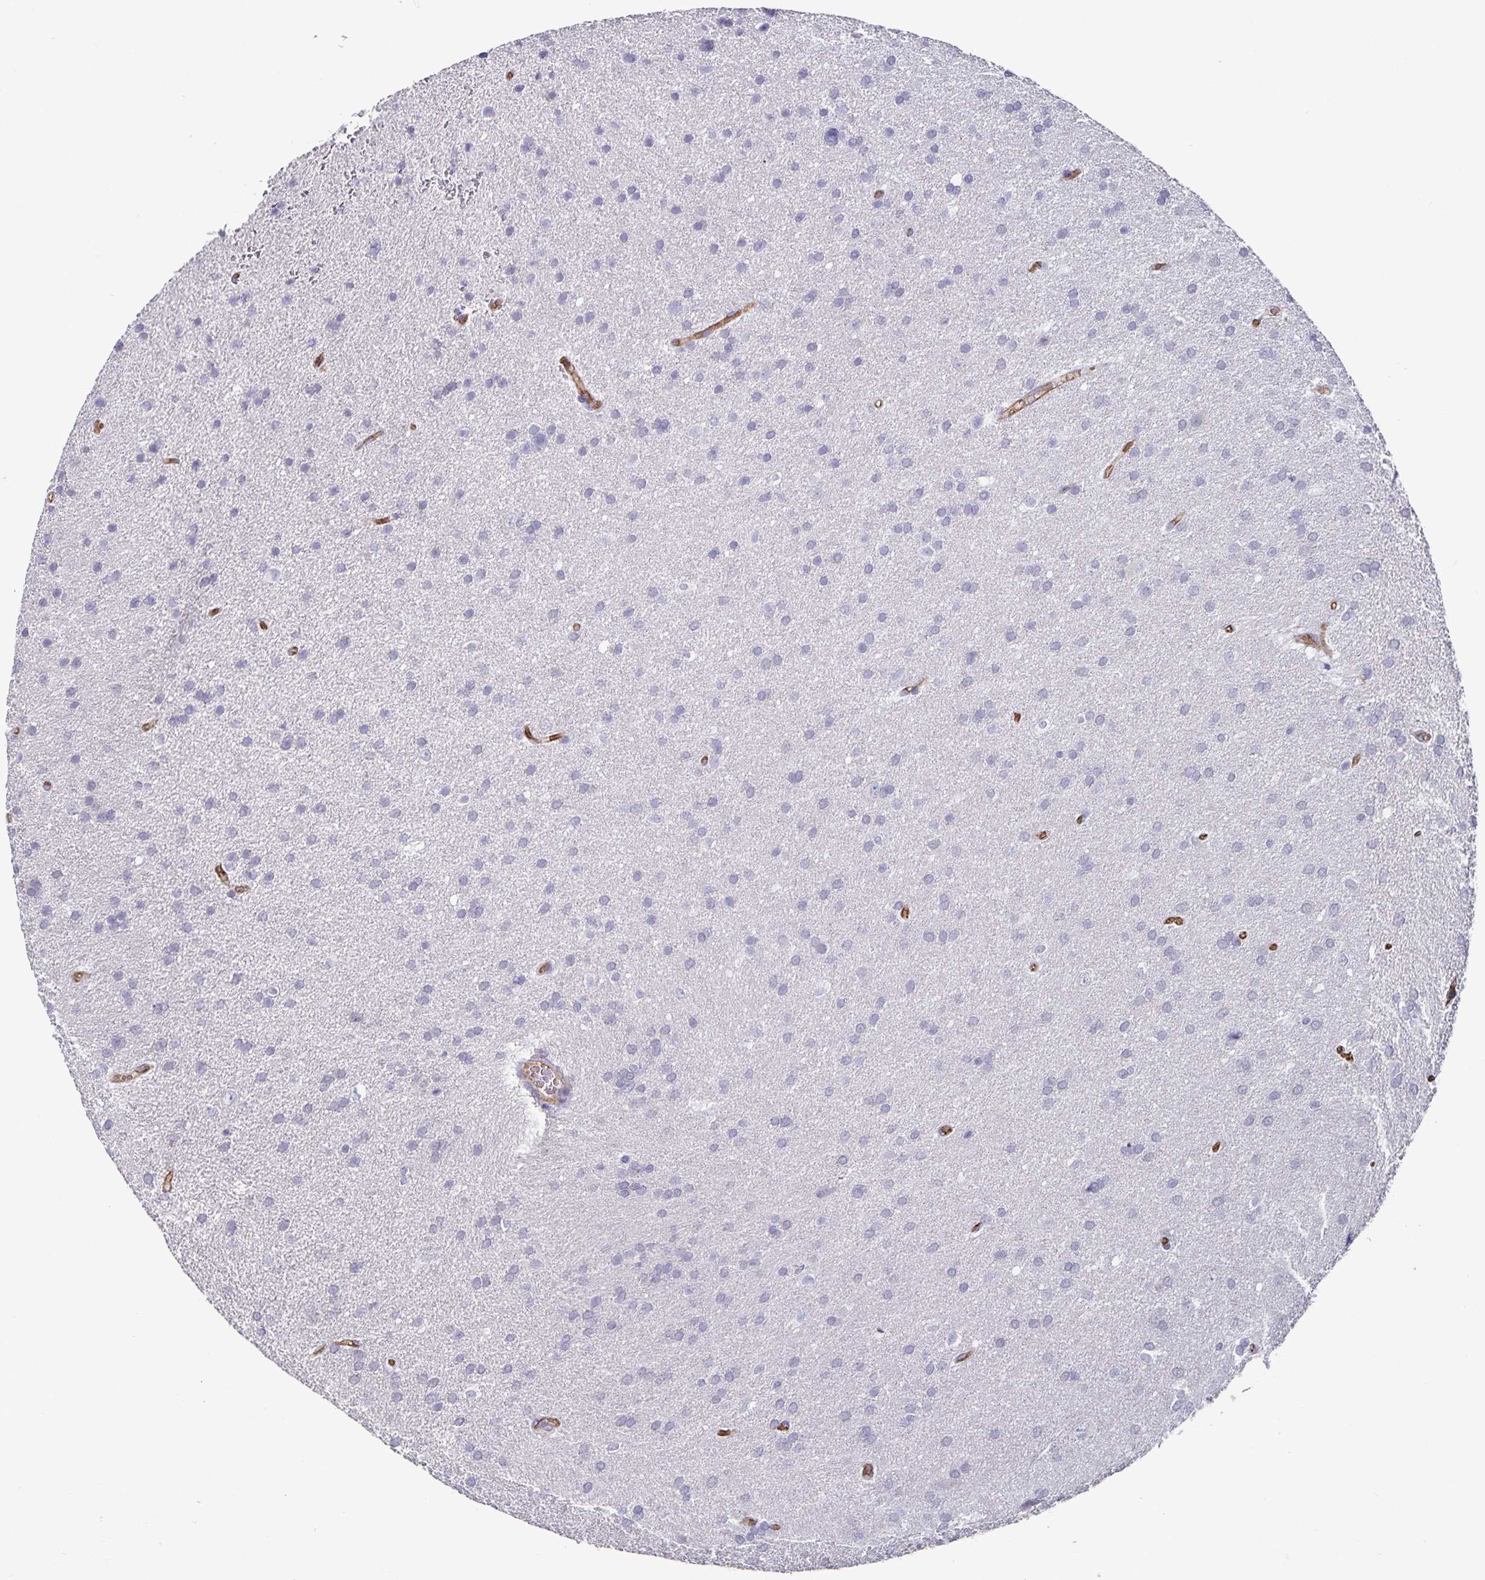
{"staining": {"intensity": "negative", "quantity": "none", "location": "none"}, "tissue": "glioma", "cell_type": "Tumor cells", "image_type": "cancer", "snomed": [{"axis": "morphology", "description": "Glioma, malignant, Low grade"}, {"axis": "topography", "description": "Brain"}], "caption": "Immunohistochemistry of human malignant glioma (low-grade) exhibits no expression in tumor cells.", "gene": "PODXL", "patient": {"sex": "female", "age": 54}}